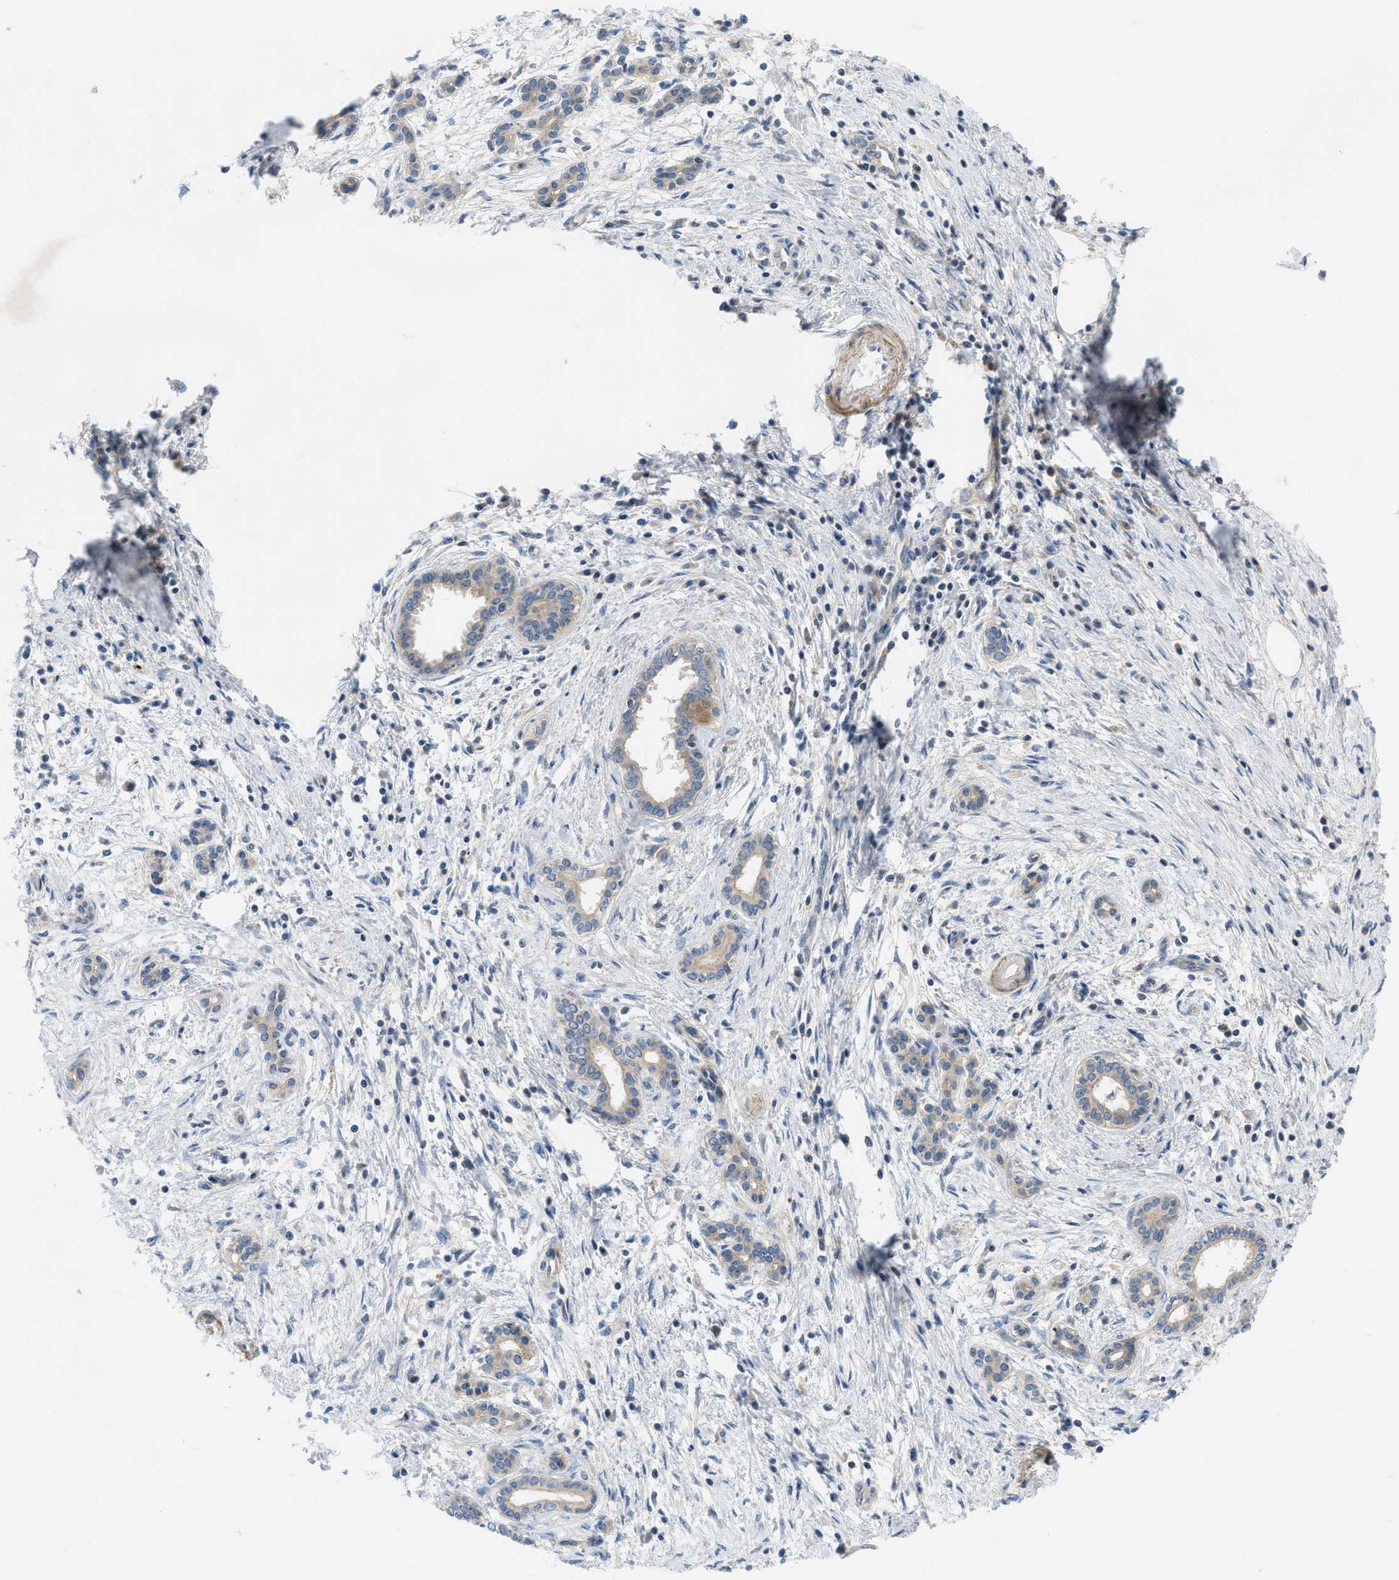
{"staining": {"intensity": "weak", "quantity": "<25%", "location": "cytoplasmic/membranous"}, "tissue": "pancreatic cancer", "cell_type": "Tumor cells", "image_type": "cancer", "snomed": [{"axis": "morphology", "description": "Adenocarcinoma, NOS"}, {"axis": "topography", "description": "Pancreas"}], "caption": "Pancreatic cancer was stained to show a protein in brown. There is no significant expression in tumor cells.", "gene": "GPR31", "patient": {"sex": "female", "age": 70}}